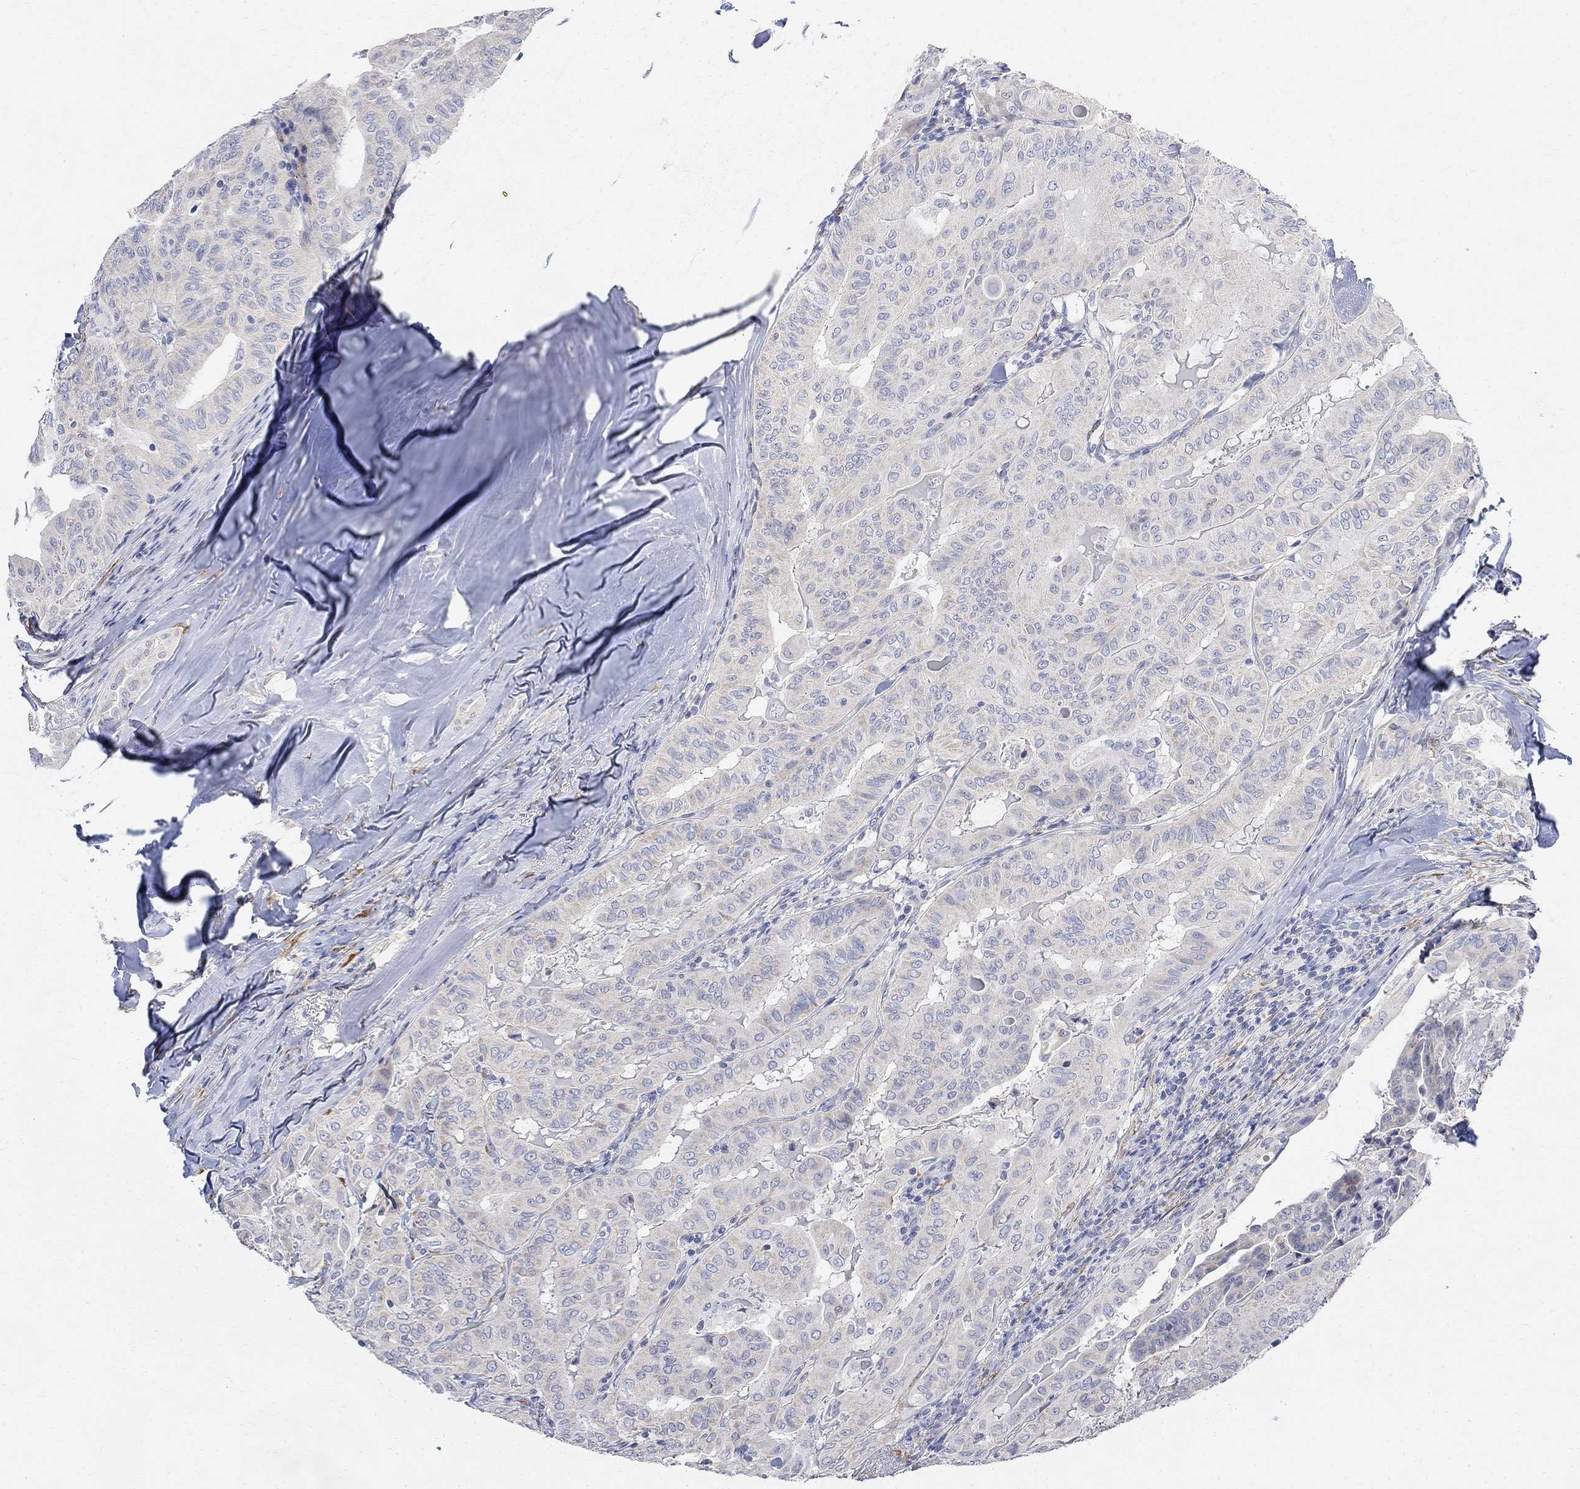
{"staining": {"intensity": "negative", "quantity": "none", "location": "none"}, "tissue": "thyroid cancer", "cell_type": "Tumor cells", "image_type": "cancer", "snomed": [{"axis": "morphology", "description": "Papillary adenocarcinoma, NOS"}, {"axis": "topography", "description": "Thyroid gland"}], "caption": "A high-resolution photomicrograph shows immunohistochemistry staining of thyroid cancer, which shows no significant staining in tumor cells.", "gene": "FNDC5", "patient": {"sex": "female", "age": 68}}